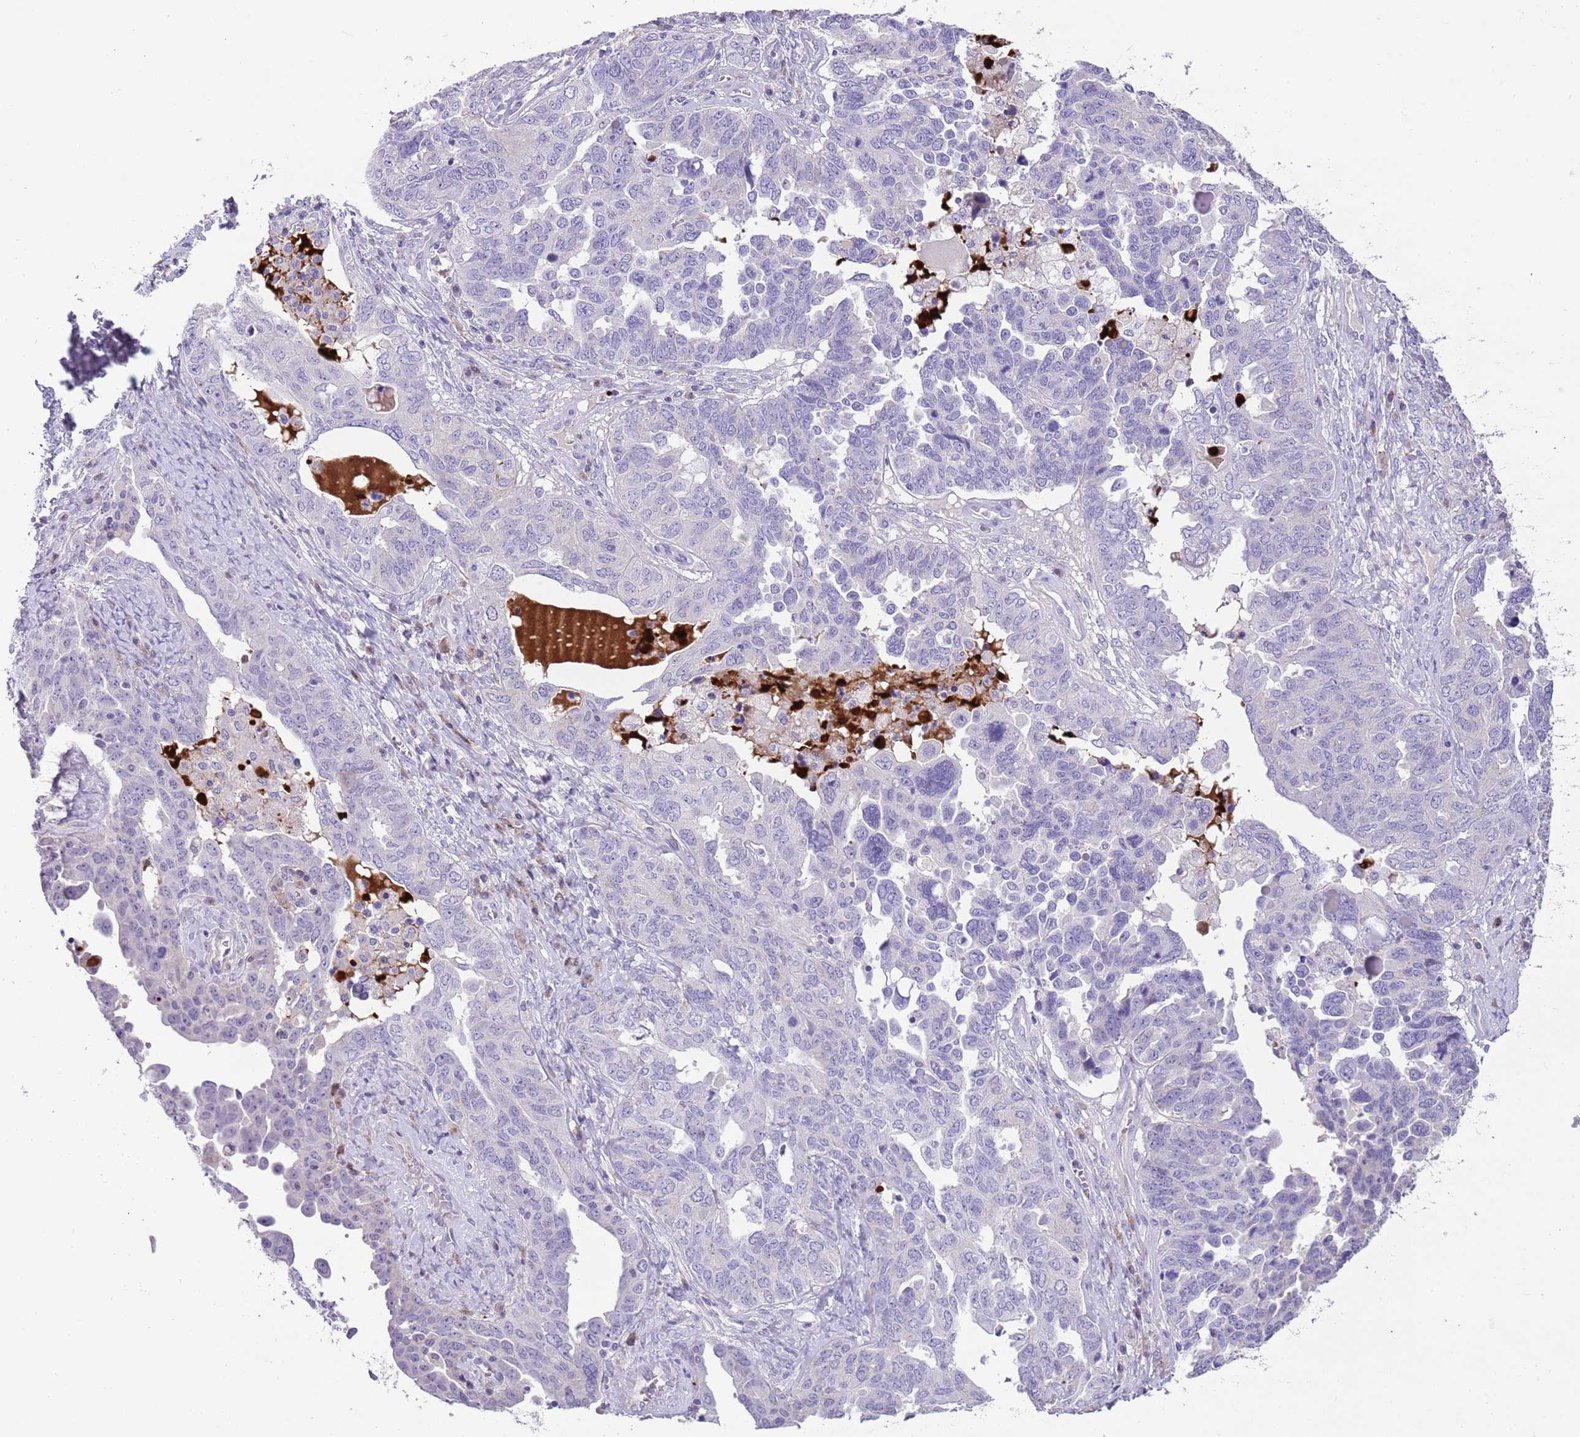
{"staining": {"intensity": "negative", "quantity": "none", "location": "none"}, "tissue": "ovarian cancer", "cell_type": "Tumor cells", "image_type": "cancer", "snomed": [{"axis": "morphology", "description": "Carcinoma, endometroid"}, {"axis": "topography", "description": "Ovary"}], "caption": "Tumor cells show no significant protein positivity in ovarian endometroid carcinoma.", "gene": "CLEC2A", "patient": {"sex": "female", "age": 62}}